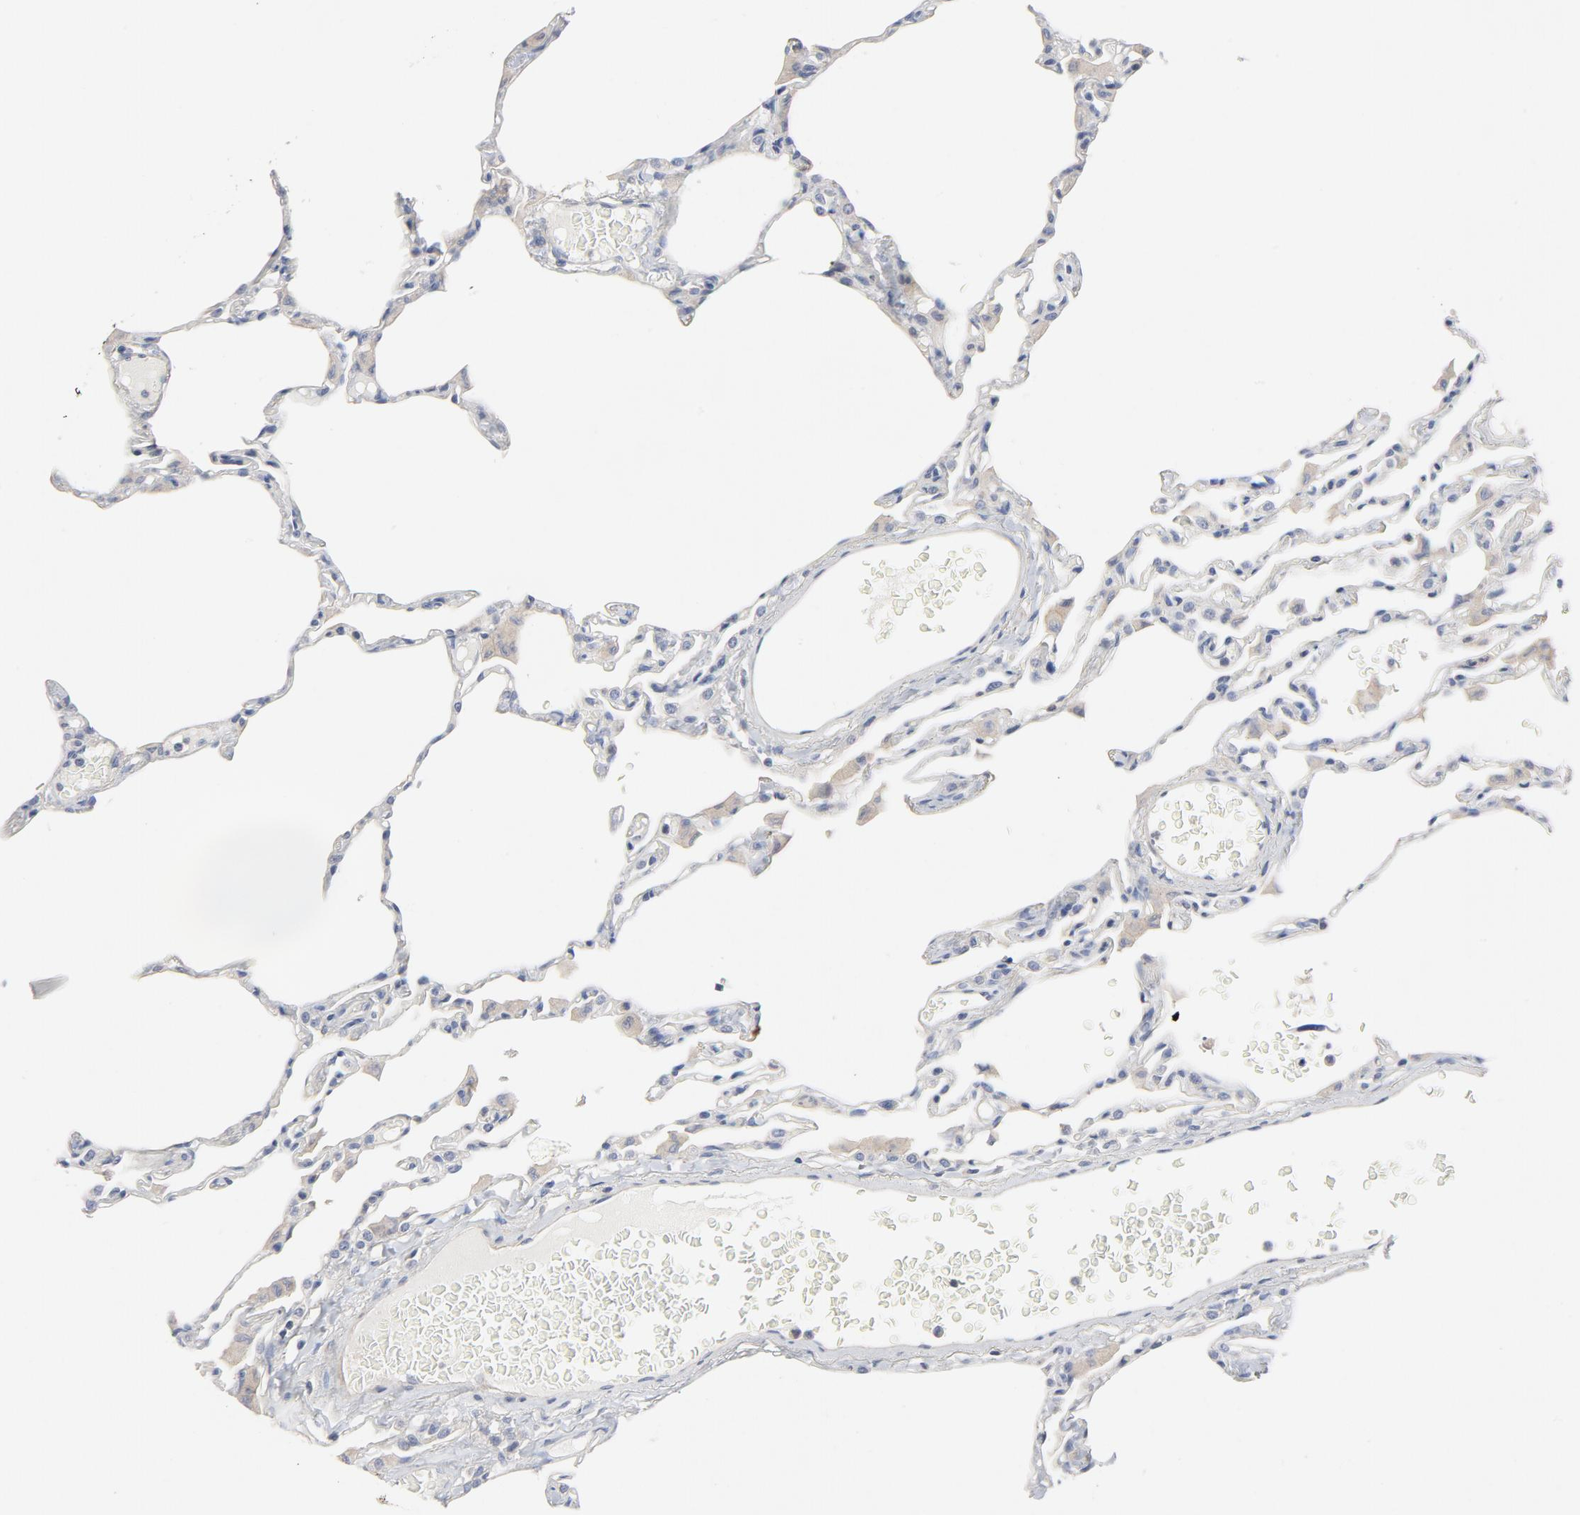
{"staining": {"intensity": "negative", "quantity": "none", "location": "none"}, "tissue": "lung", "cell_type": "Alveolar cells", "image_type": "normal", "snomed": [{"axis": "morphology", "description": "Normal tissue, NOS"}, {"axis": "topography", "description": "Lung"}], "caption": "An immunohistochemistry (IHC) image of benign lung is shown. There is no staining in alveolar cells of lung. The staining was performed using DAB (3,3'-diaminobenzidine) to visualize the protein expression in brown, while the nuclei were stained in blue with hematoxylin (Magnification: 20x).", "gene": "ROCK1", "patient": {"sex": "female", "age": 49}}